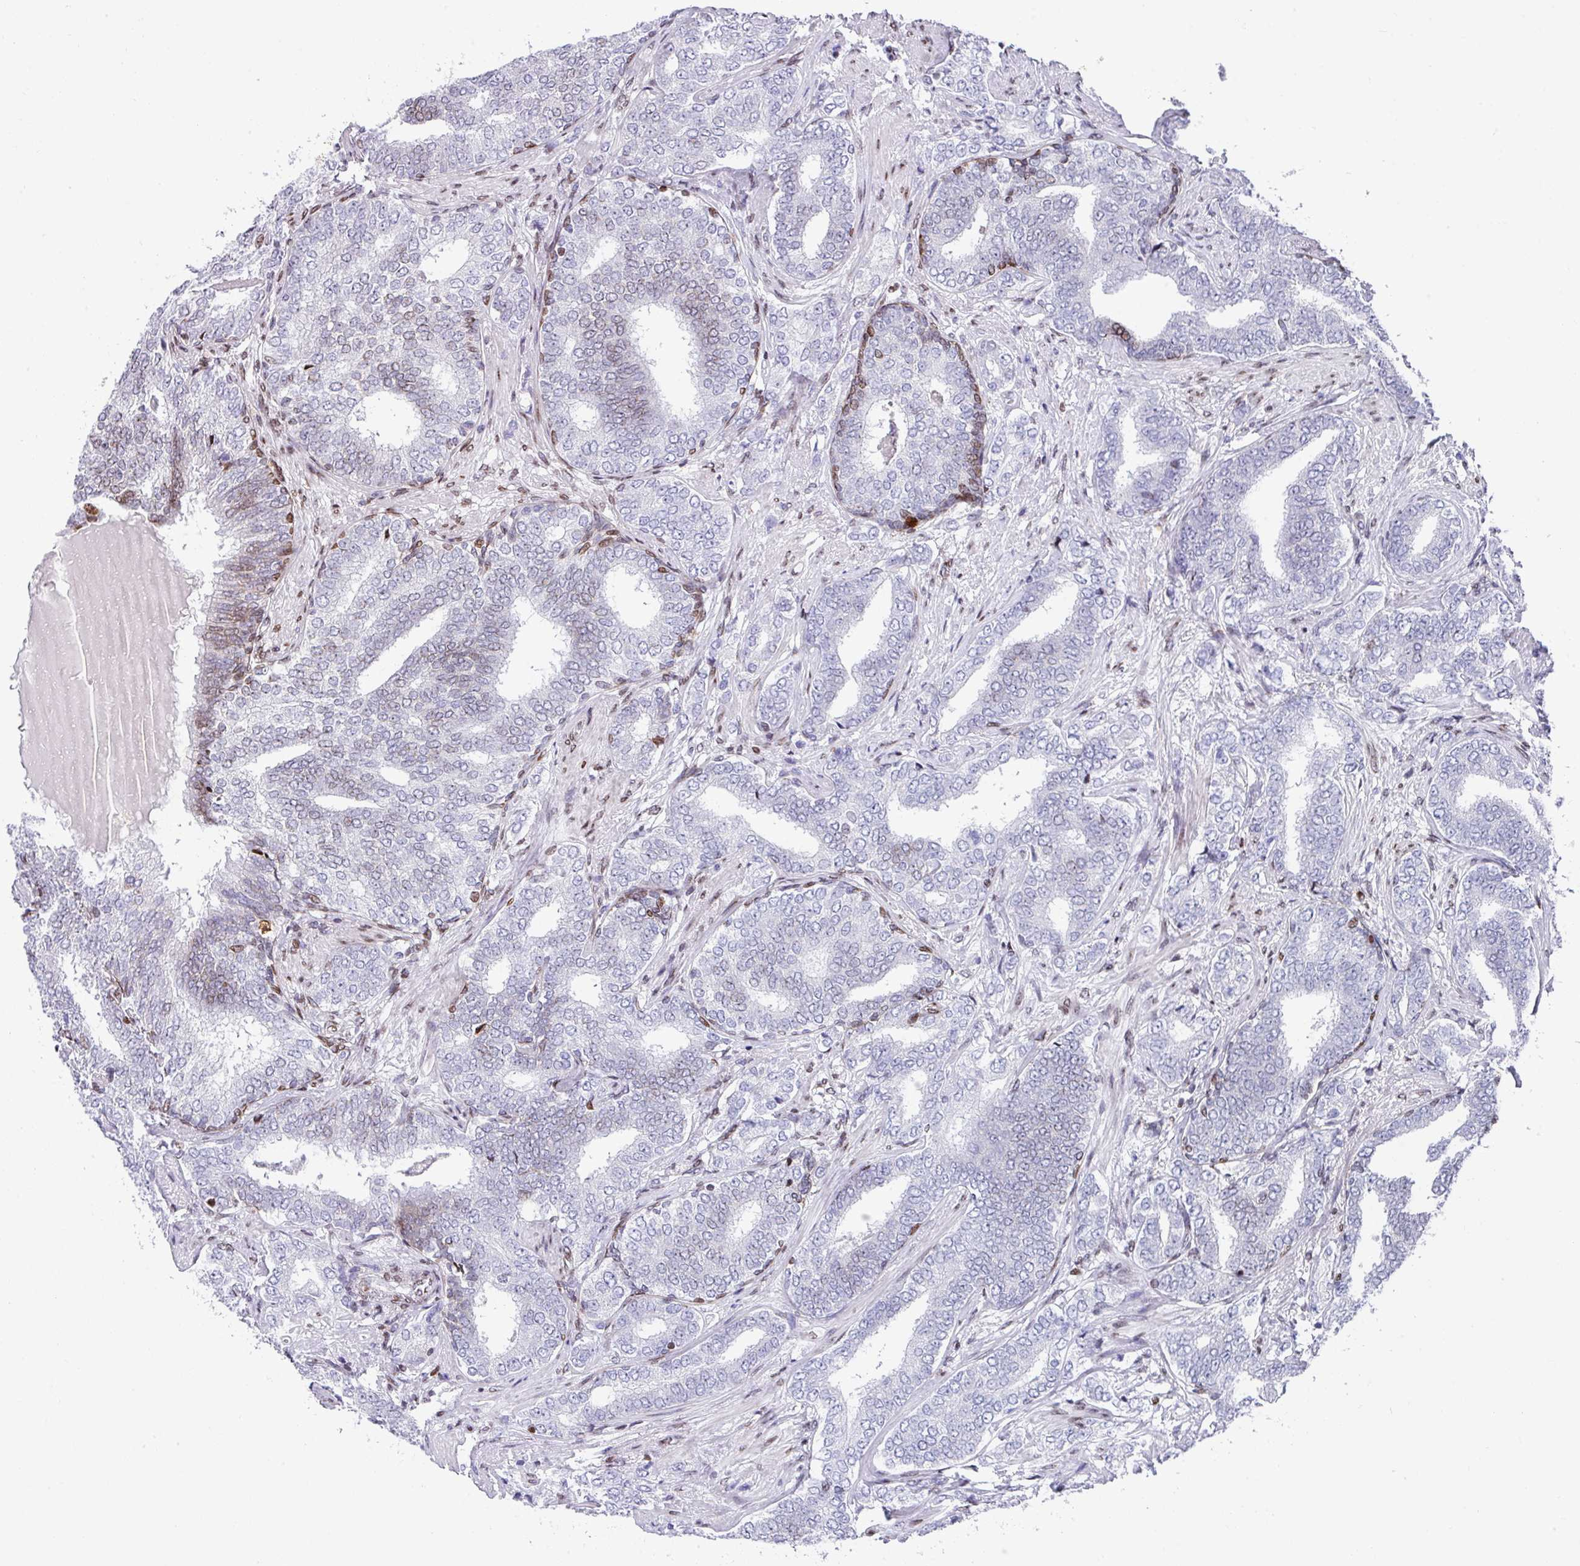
{"staining": {"intensity": "negative", "quantity": "none", "location": "none"}, "tissue": "prostate cancer", "cell_type": "Tumor cells", "image_type": "cancer", "snomed": [{"axis": "morphology", "description": "Adenocarcinoma, High grade"}, {"axis": "topography", "description": "Prostate"}], "caption": "Tumor cells show no significant positivity in prostate high-grade adenocarcinoma.", "gene": "TCF3", "patient": {"sex": "male", "age": 72}}